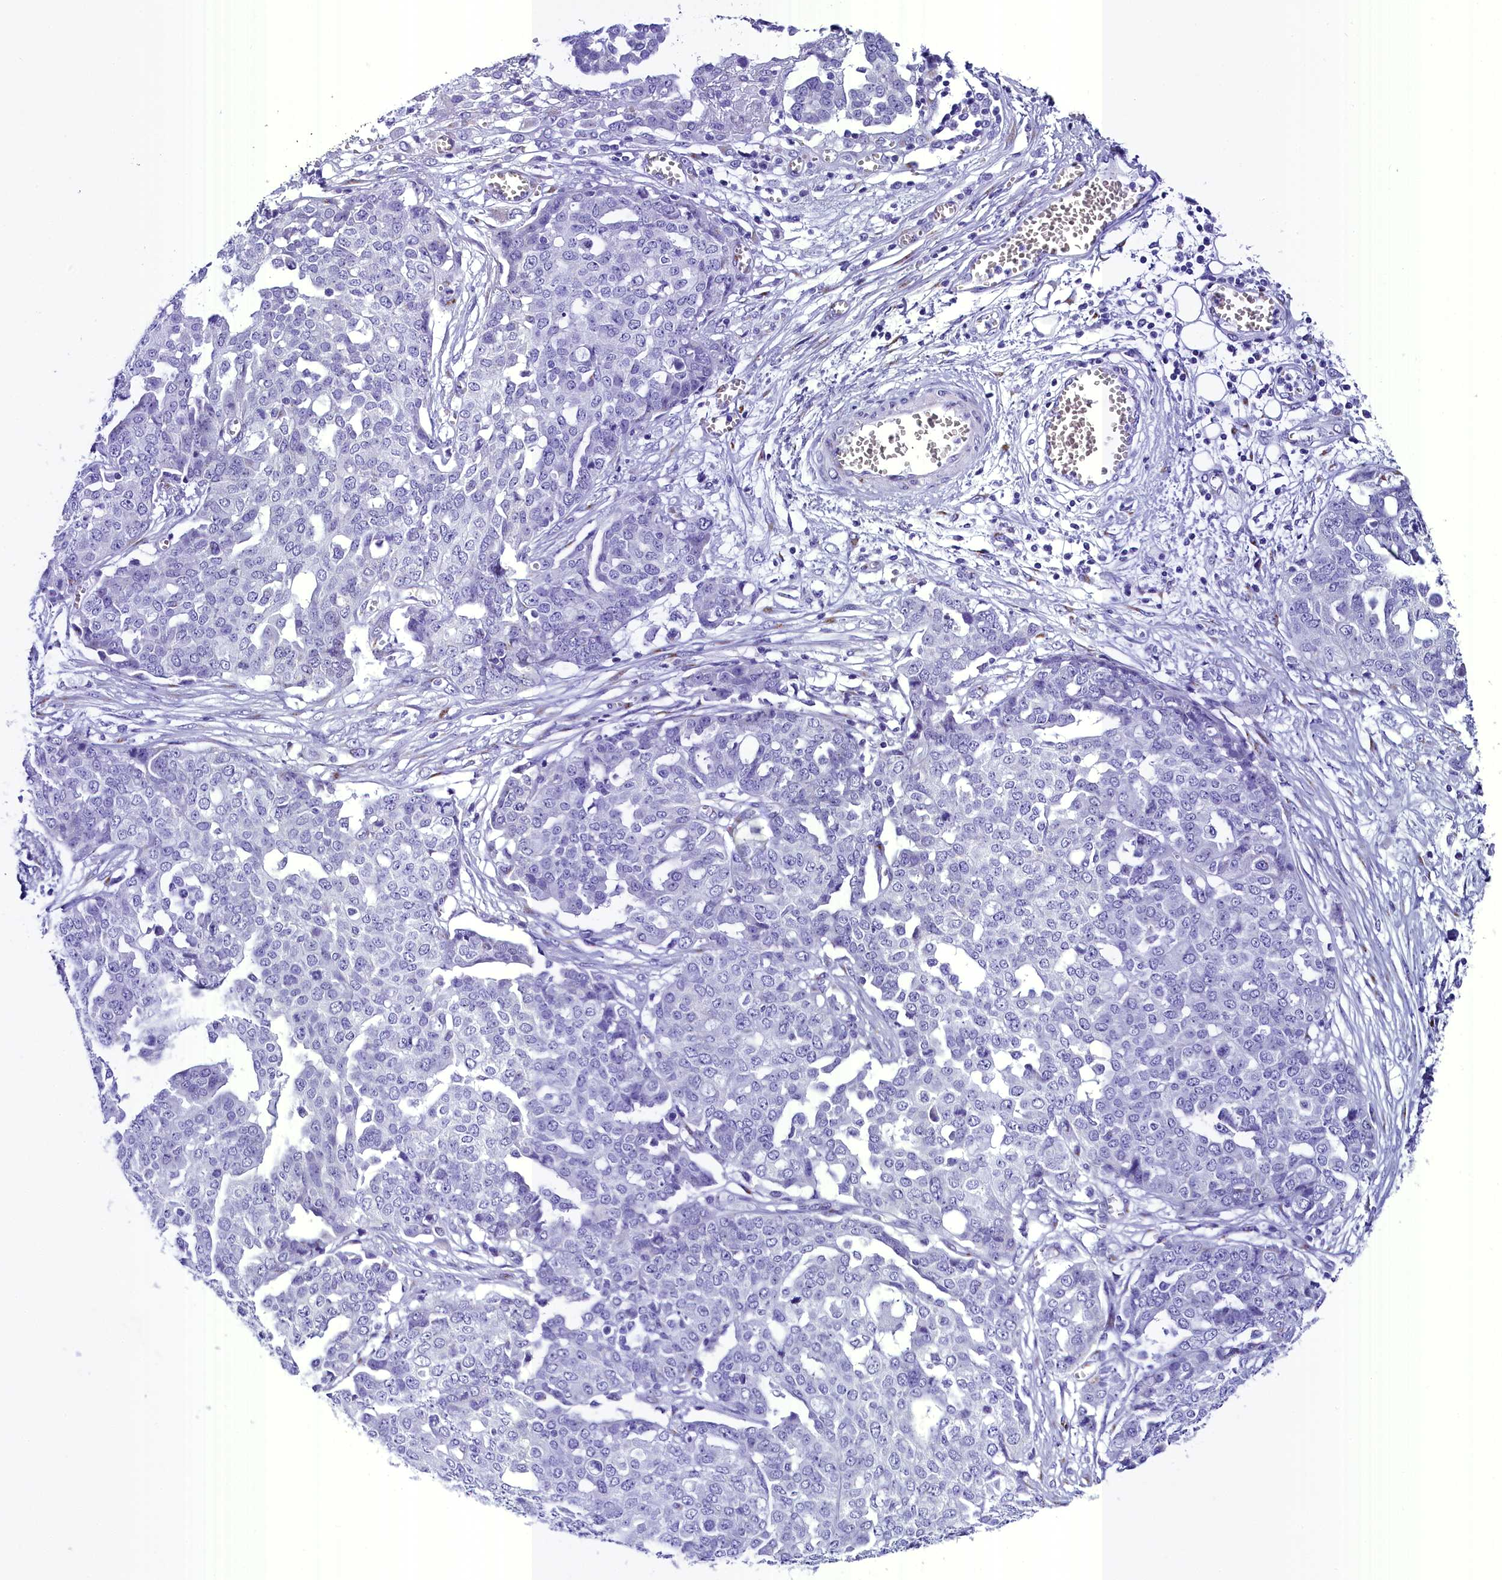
{"staining": {"intensity": "negative", "quantity": "none", "location": "none"}, "tissue": "ovarian cancer", "cell_type": "Tumor cells", "image_type": "cancer", "snomed": [{"axis": "morphology", "description": "Cystadenocarcinoma, serous, NOS"}, {"axis": "topography", "description": "Soft tissue"}, {"axis": "topography", "description": "Ovary"}], "caption": "DAB (3,3'-diaminobenzidine) immunohistochemical staining of human ovarian serous cystadenocarcinoma exhibits no significant positivity in tumor cells.", "gene": "AP3B2", "patient": {"sex": "female", "age": 57}}